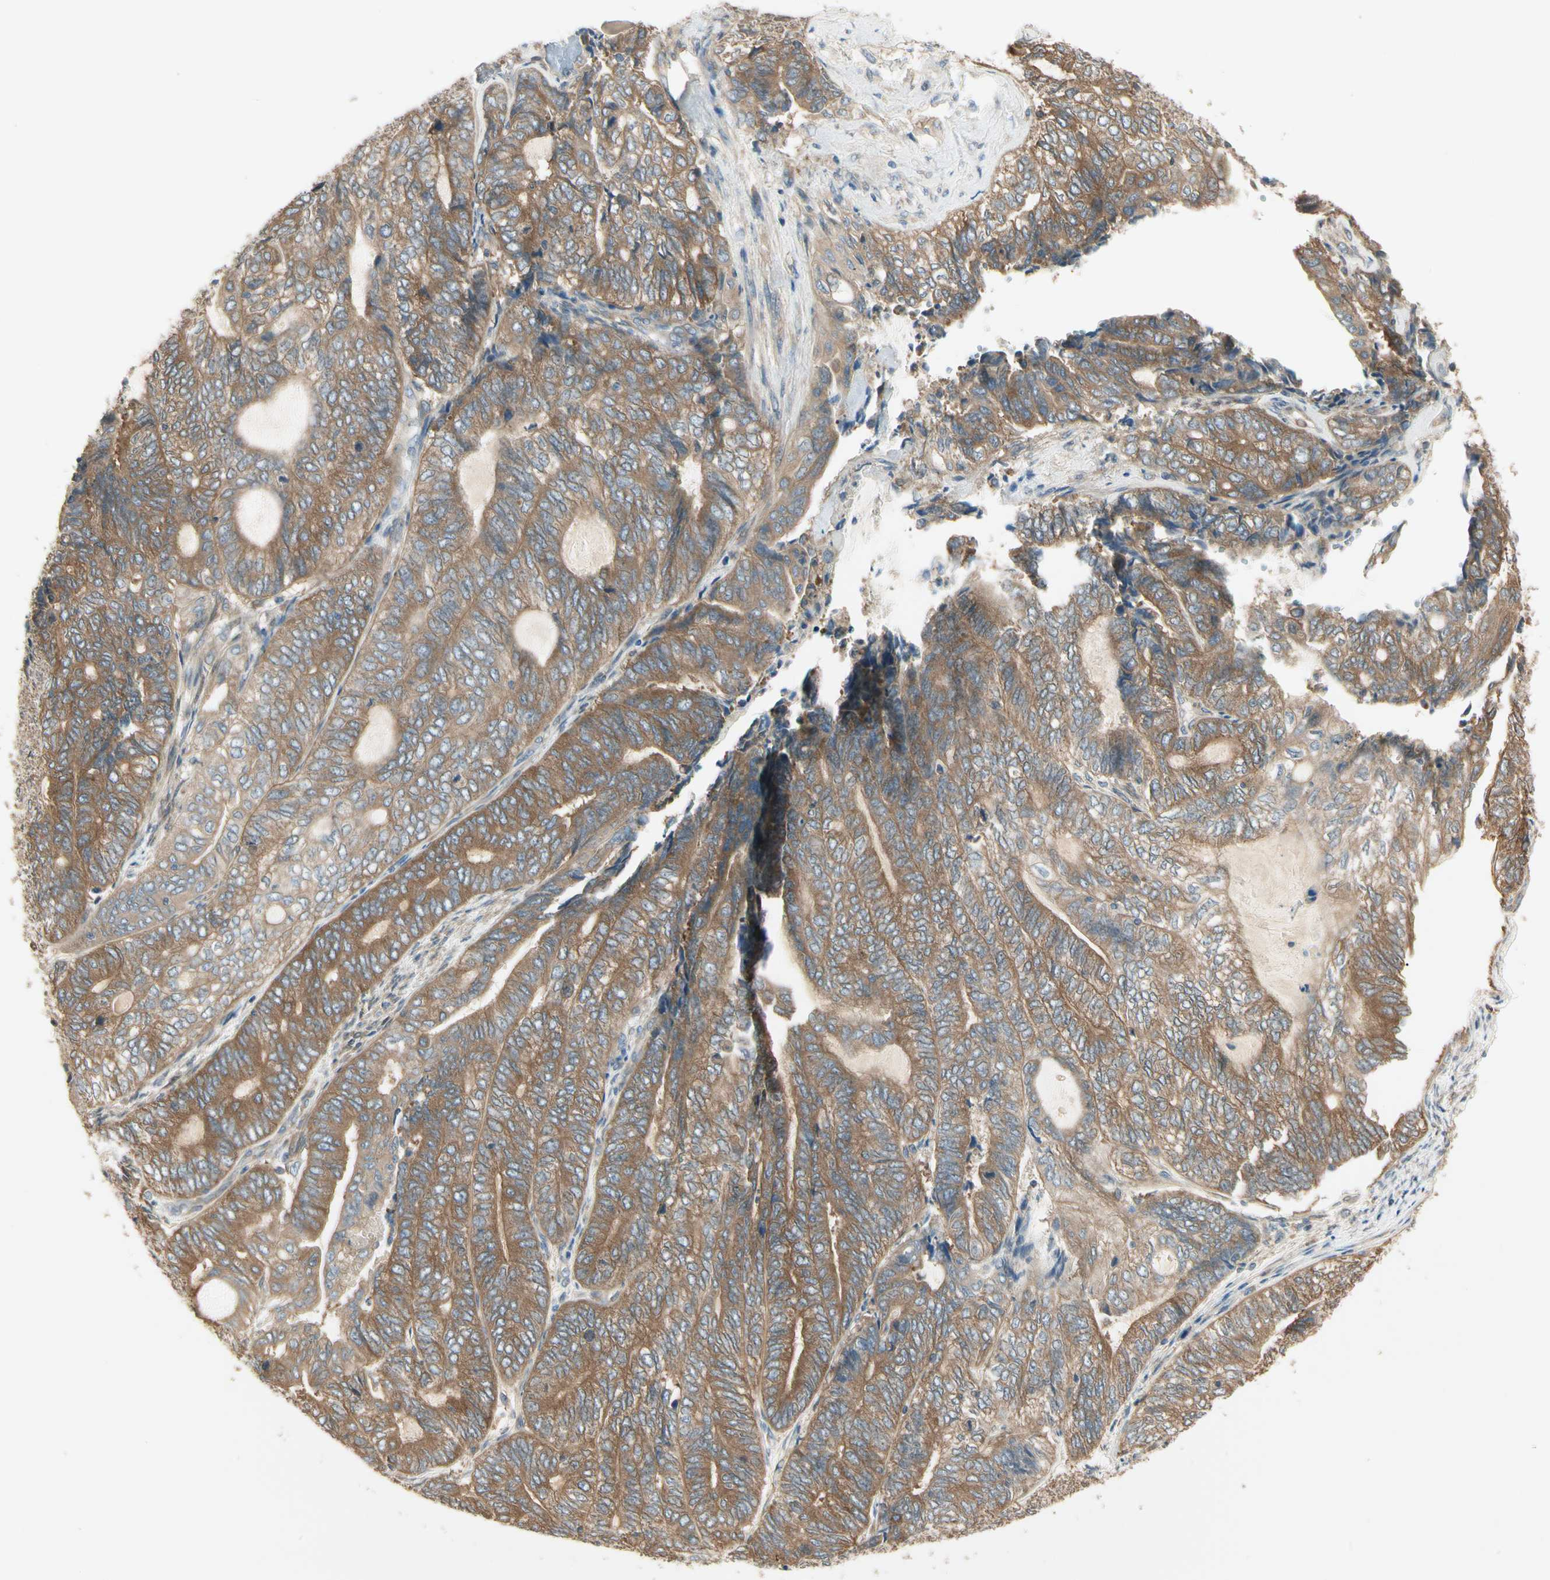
{"staining": {"intensity": "moderate", "quantity": ">75%", "location": "cytoplasmic/membranous"}, "tissue": "endometrial cancer", "cell_type": "Tumor cells", "image_type": "cancer", "snomed": [{"axis": "morphology", "description": "Adenocarcinoma, NOS"}, {"axis": "topography", "description": "Uterus"}, {"axis": "topography", "description": "Endometrium"}], "caption": "Endometrial cancer (adenocarcinoma) tissue reveals moderate cytoplasmic/membranous expression in approximately >75% of tumor cells The staining is performed using DAB (3,3'-diaminobenzidine) brown chromogen to label protein expression. The nuclei are counter-stained blue using hematoxylin.", "gene": "IRAG1", "patient": {"sex": "female", "age": 70}}